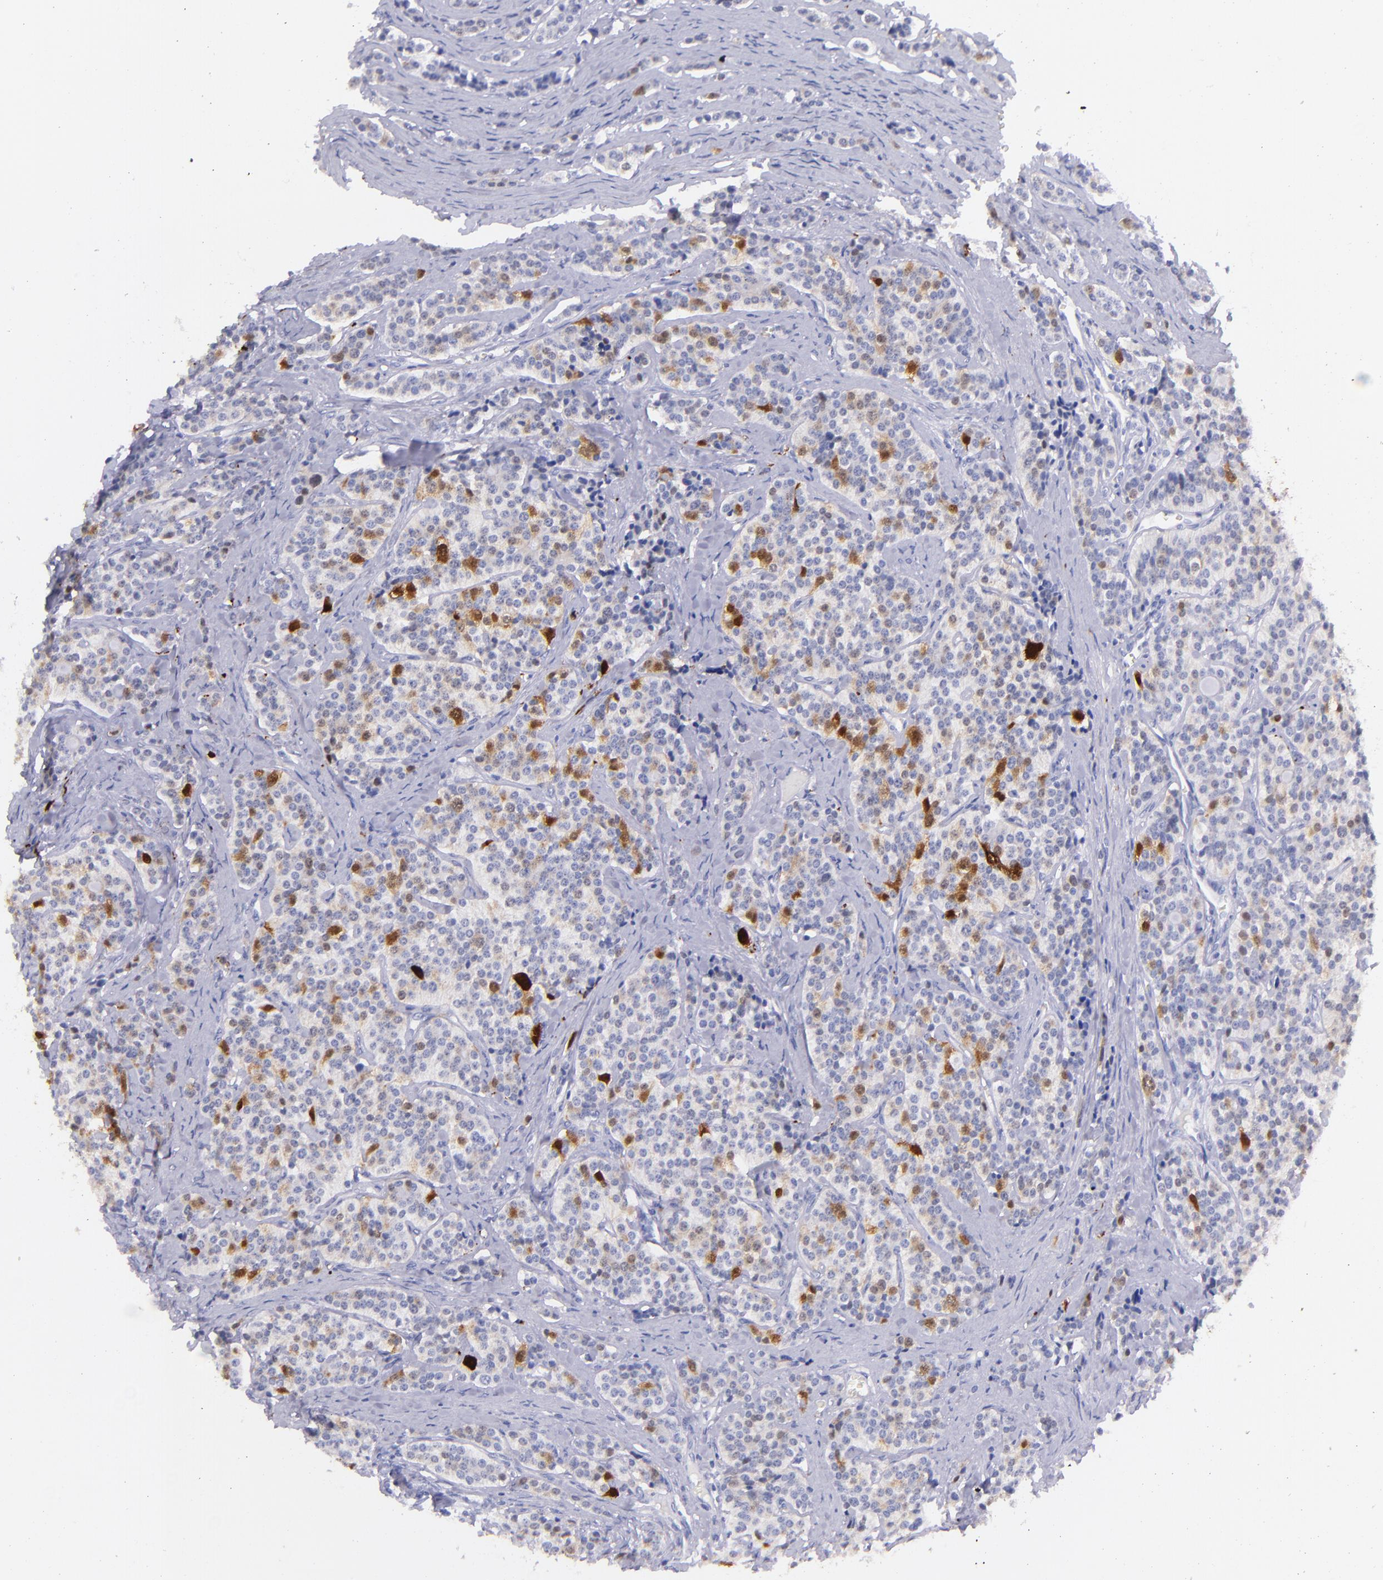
{"staining": {"intensity": "moderate", "quantity": "<25%", "location": "cytoplasmic/membranous"}, "tissue": "carcinoid", "cell_type": "Tumor cells", "image_type": "cancer", "snomed": [{"axis": "morphology", "description": "Carcinoid, malignant, NOS"}, {"axis": "topography", "description": "Small intestine"}], "caption": "This histopathology image exhibits immunohistochemistry staining of carcinoid, with low moderate cytoplasmic/membranous positivity in about <25% of tumor cells.", "gene": "UCHL1", "patient": {"sex": "male", "age": 63}}